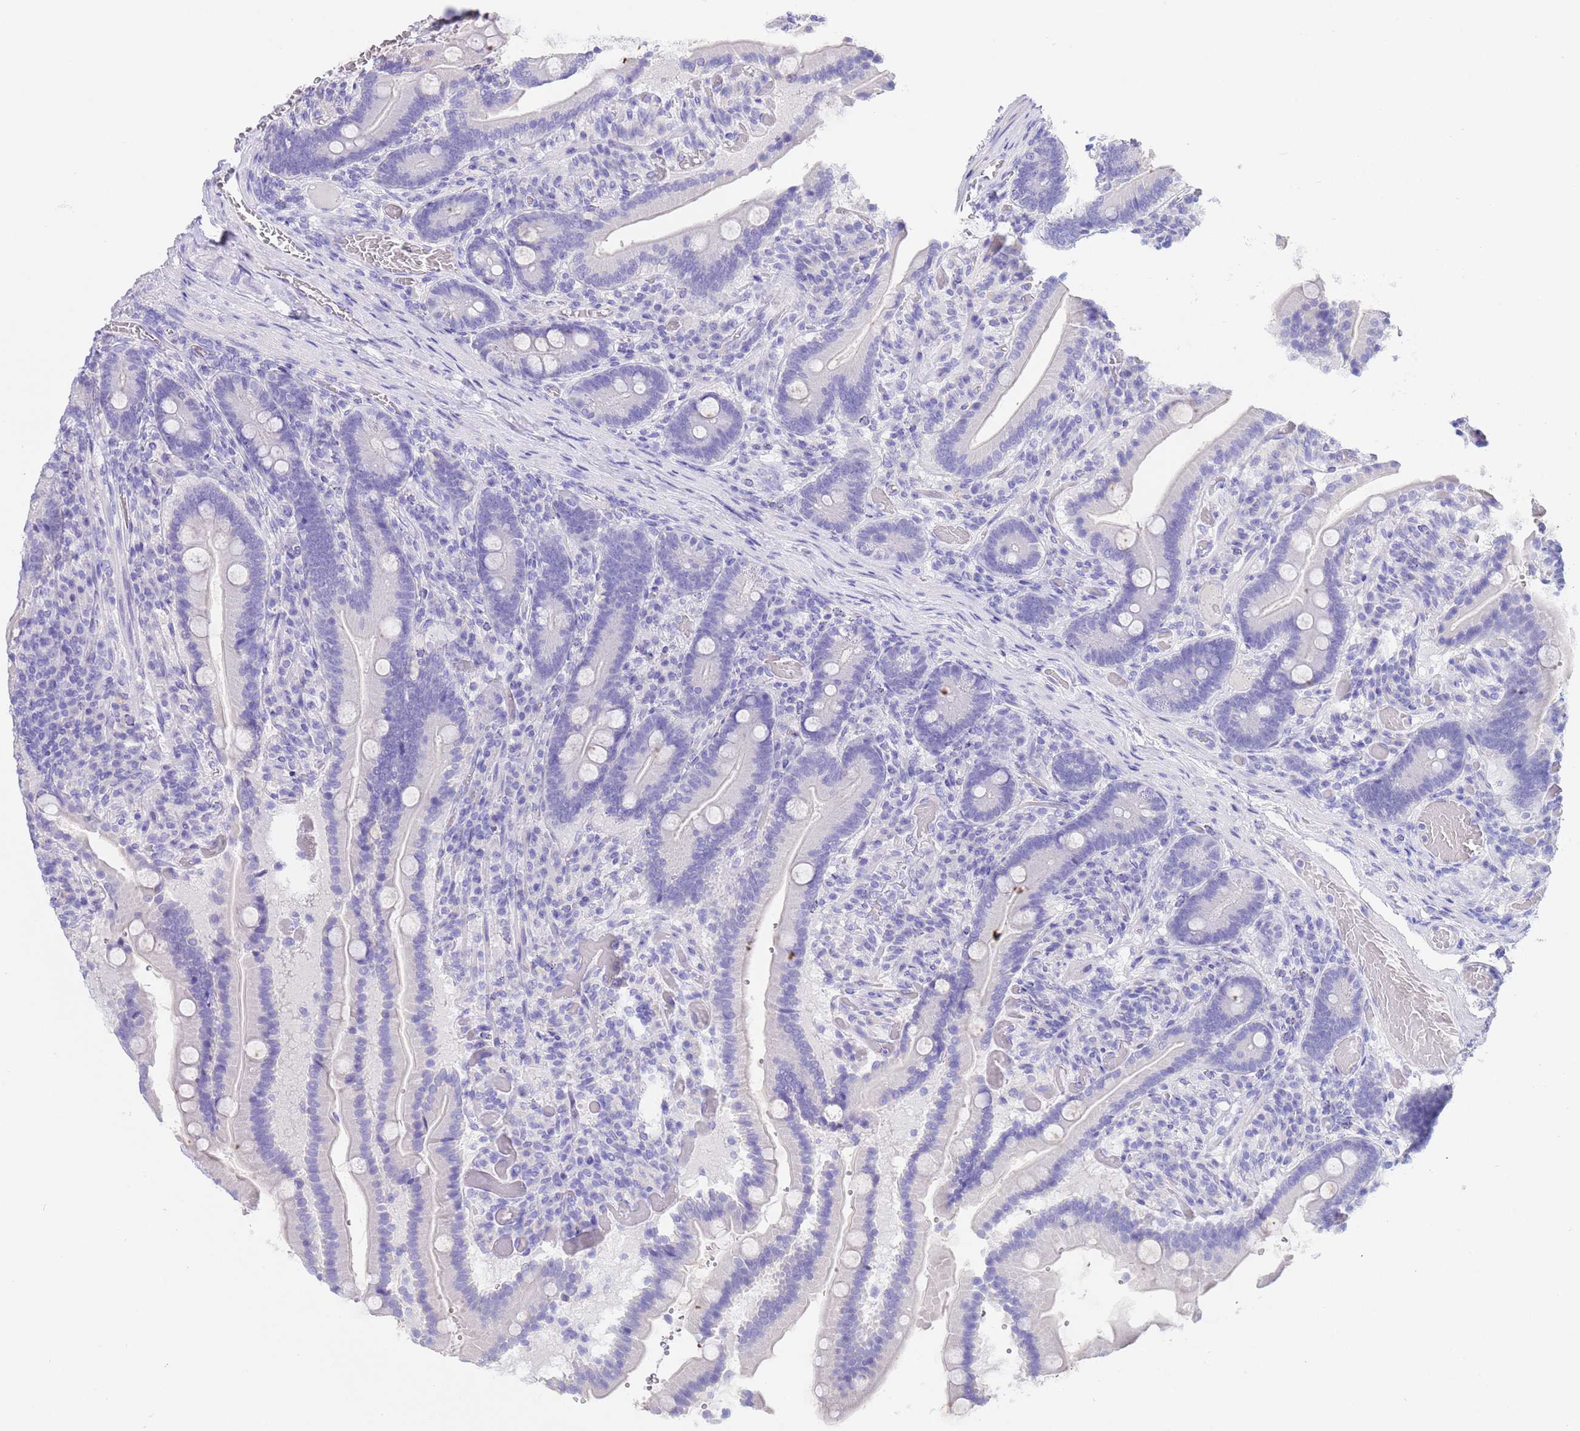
{"staining": {"intensity": "negative", "quantity": "none", "location": "none"}, "tissue": "duodenum", "cell_type": "Glandular cells", "image_type": "normal", "snomed": [{"axis": "morphology", "description": "Normal tissue, NOS"}, {"axis": "topography", "description": "Duodenum"}], "caption": "There is no significant expression in glandular cells of duodenum. (Immunohistochemistry (ihc), brightfield microscopy, high magnification).", "gene": "CPB1", "patient": {"sex": "female", "age": 62}}